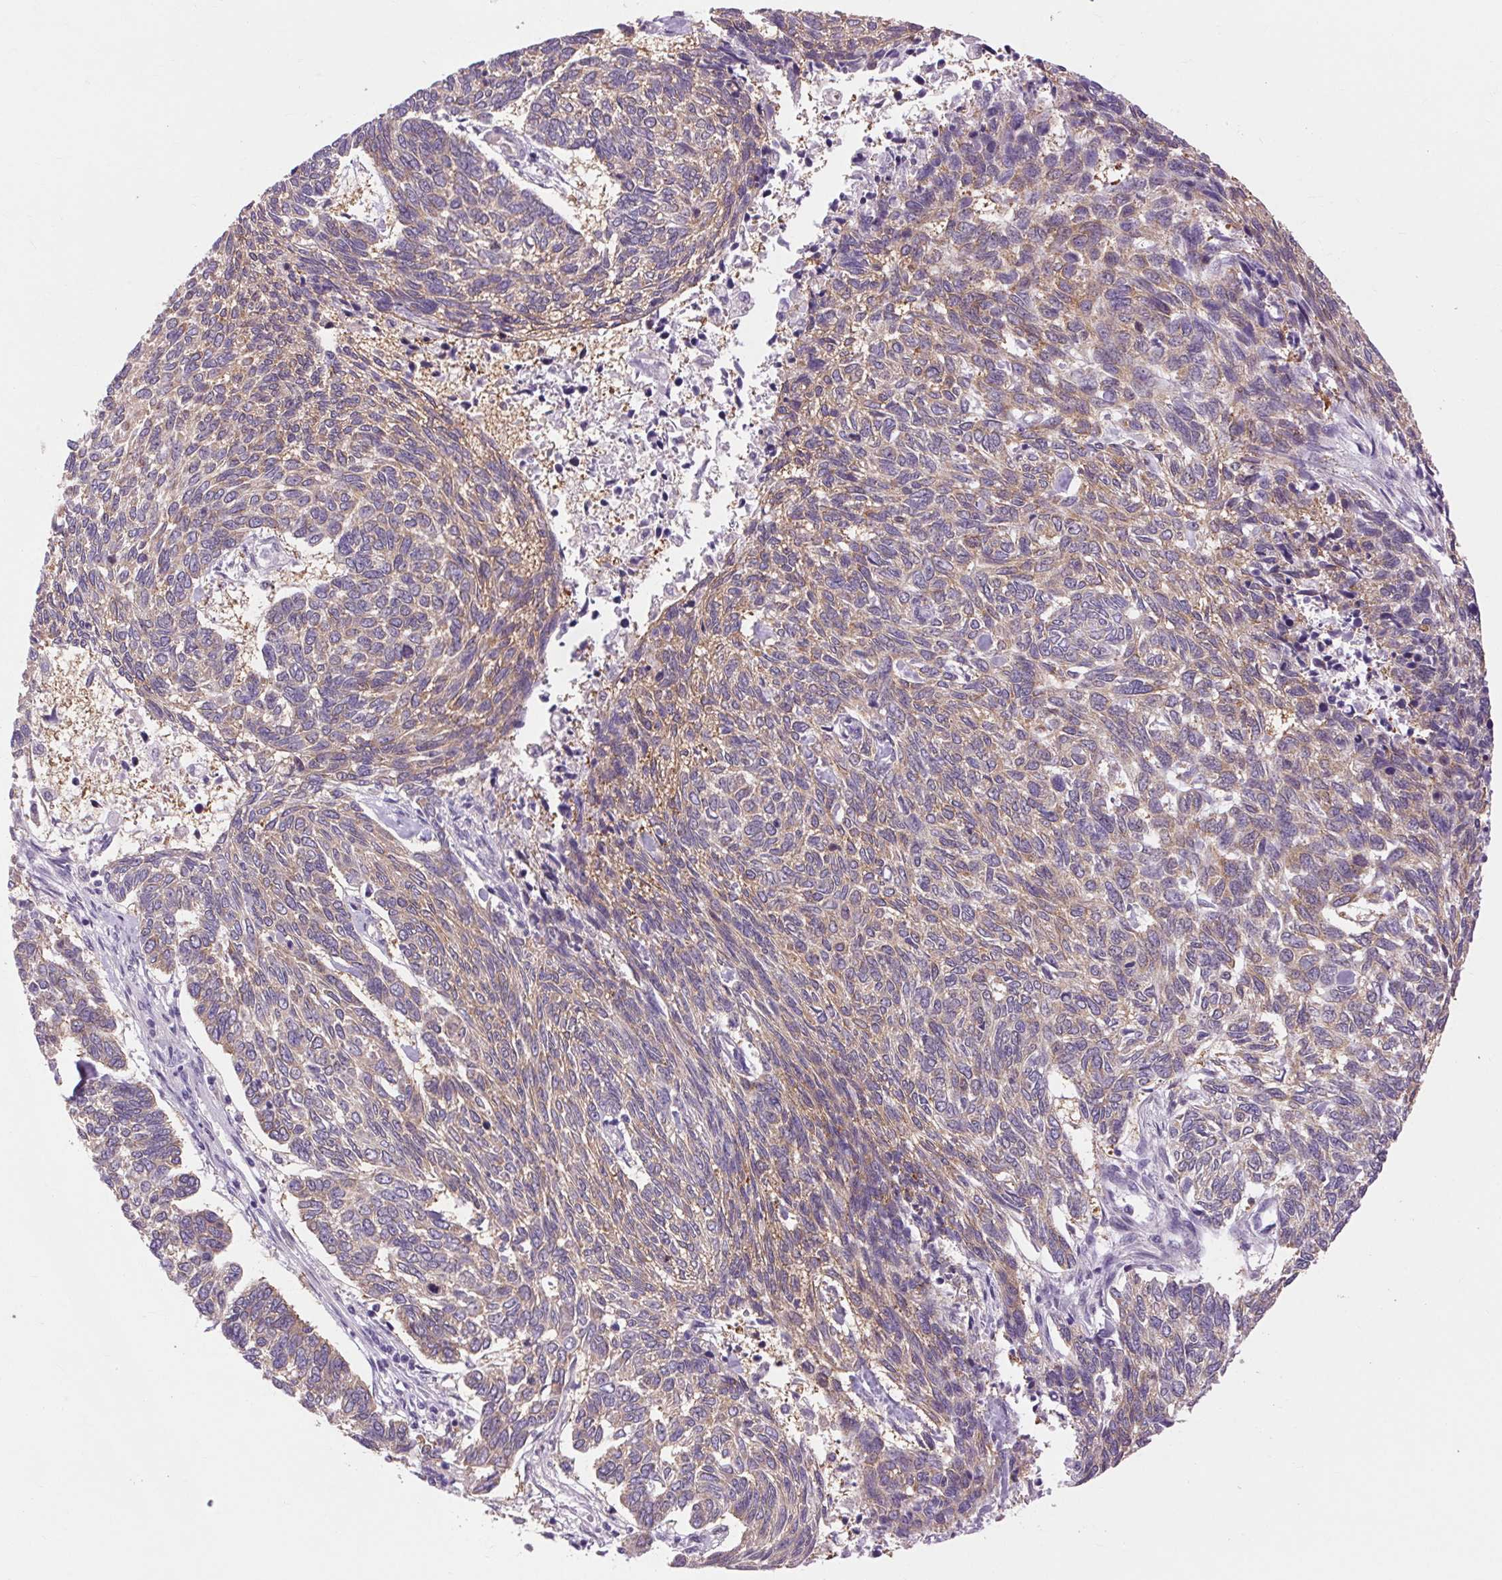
{"staining": {"intensity": "weak", "quantity": "25%-75%", "location": "cytoplasmic/membranous"}, "tissue": "skin cancer", "cell_type": "Tumor cells", "image_type": "cancer", "snomed": [{"axis": "morphology", "description": "Basal cell carcinoma"}, {"axis": "topography", "description": "Skin"}], "caption": "This is an image of IHC staining of skin cancer, which shows weak positivity in the cytoplasmic/membranous of tumor cells.", "gene": "SOWAHC", "patient": {"sex": "female", "age": 65}}